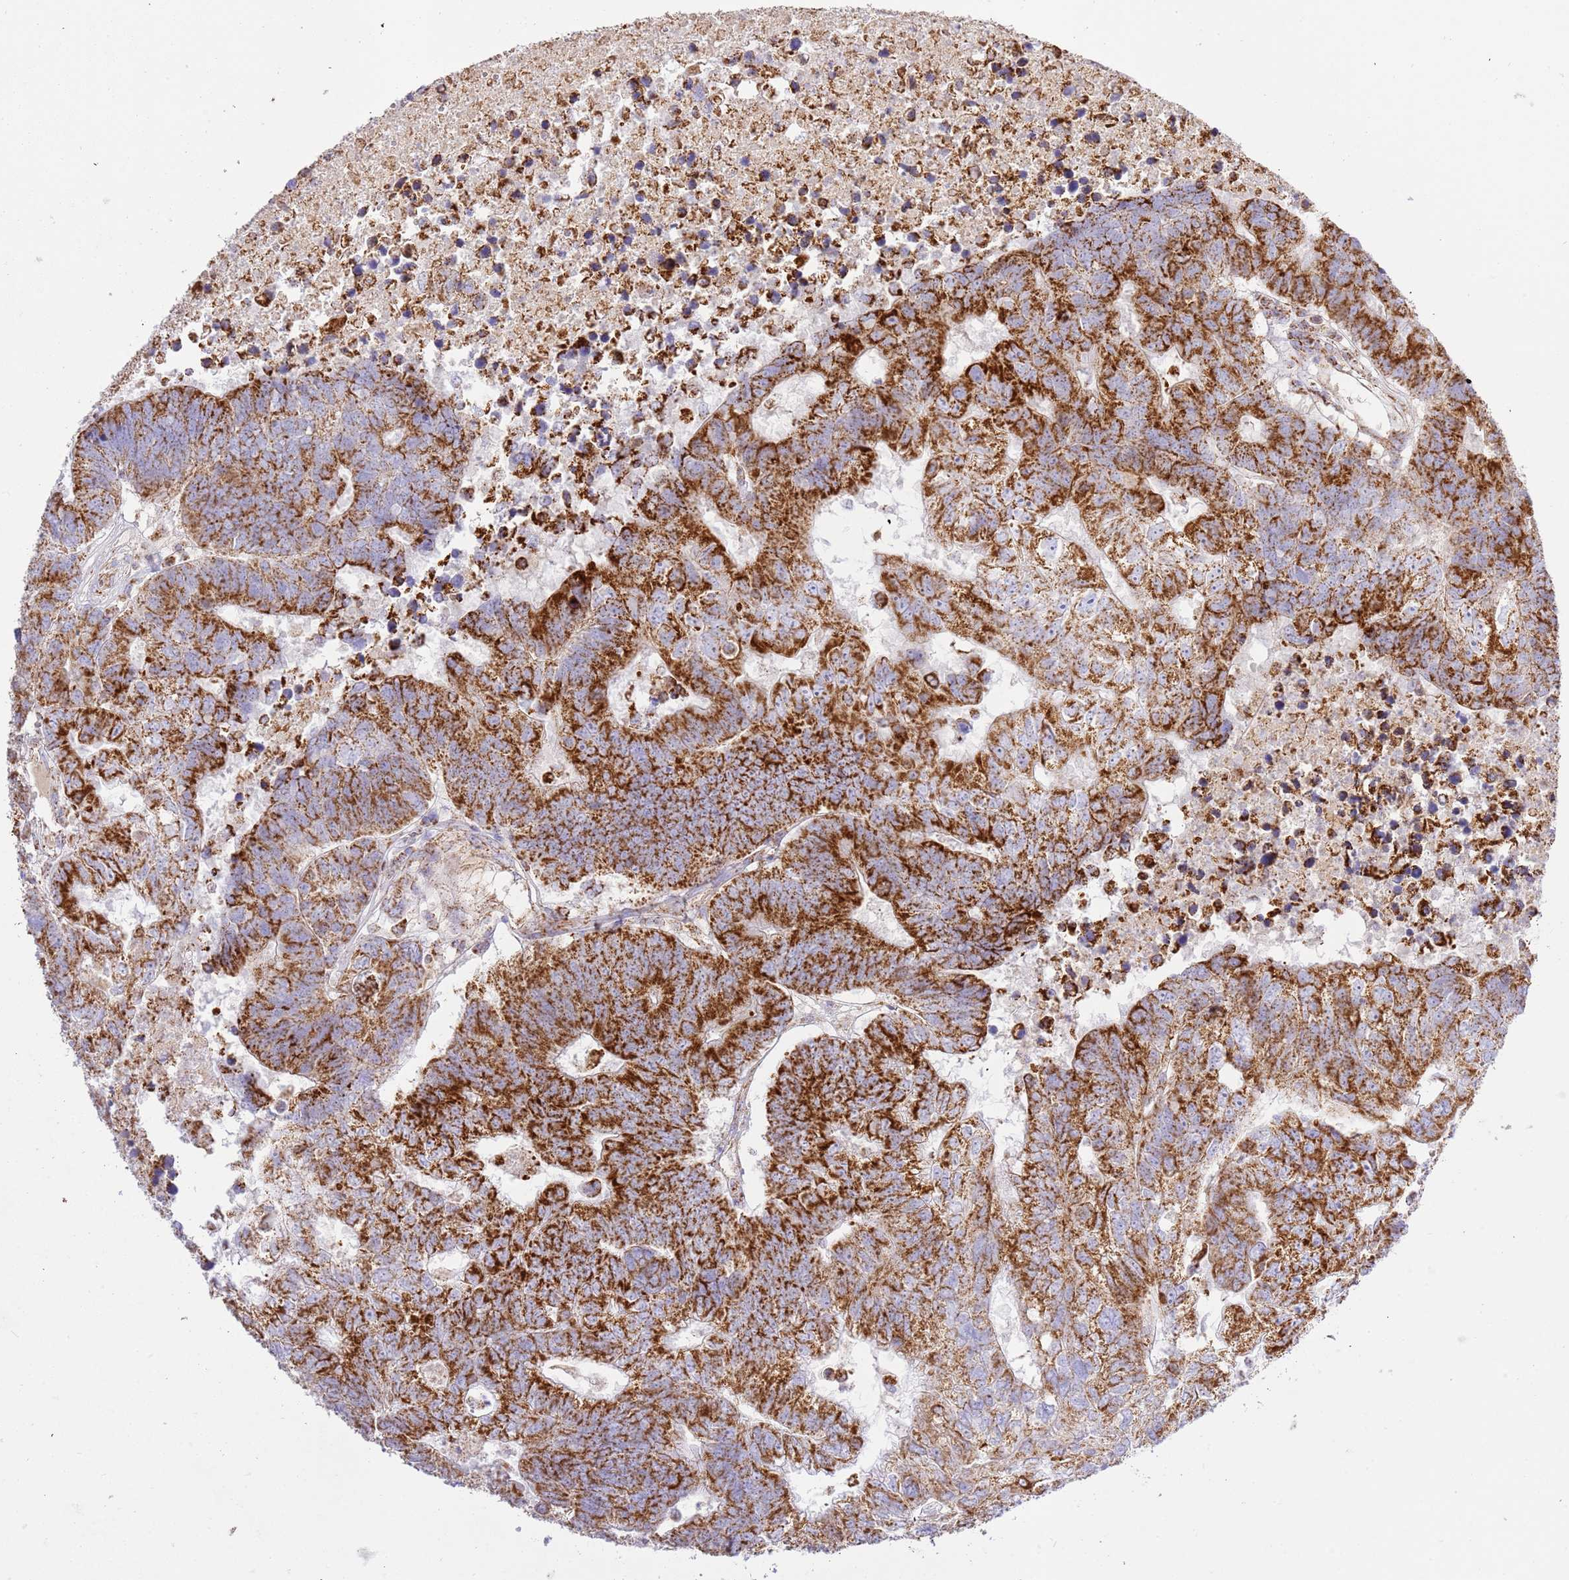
{"staining": {"intensity": "strong", "quantity": ">75%", "location": "cytoplasmic/membranous"}, "tissue": "colorectal cancer", "cell_type": "Tumor cells", "image_type": "cancer", "snomed": [{"axis": "morphology", "description": "Adenocarcinoma, NOS"}, {"axis": "topography", "description": "Colon"}], "caption": "High-magnification brightfield microscopy of adenocarcinoma (colorectal) stained with DAB (3,3'-diaminobenzidine) (brown) and counterstained with hematoxylin (blue). tumor cells exhibit strong cytoplasmic/membranous positivity is present in about>75% of cells.", "gene": "ZBTB39", "patient": {"sex": "female", "age": 48}}